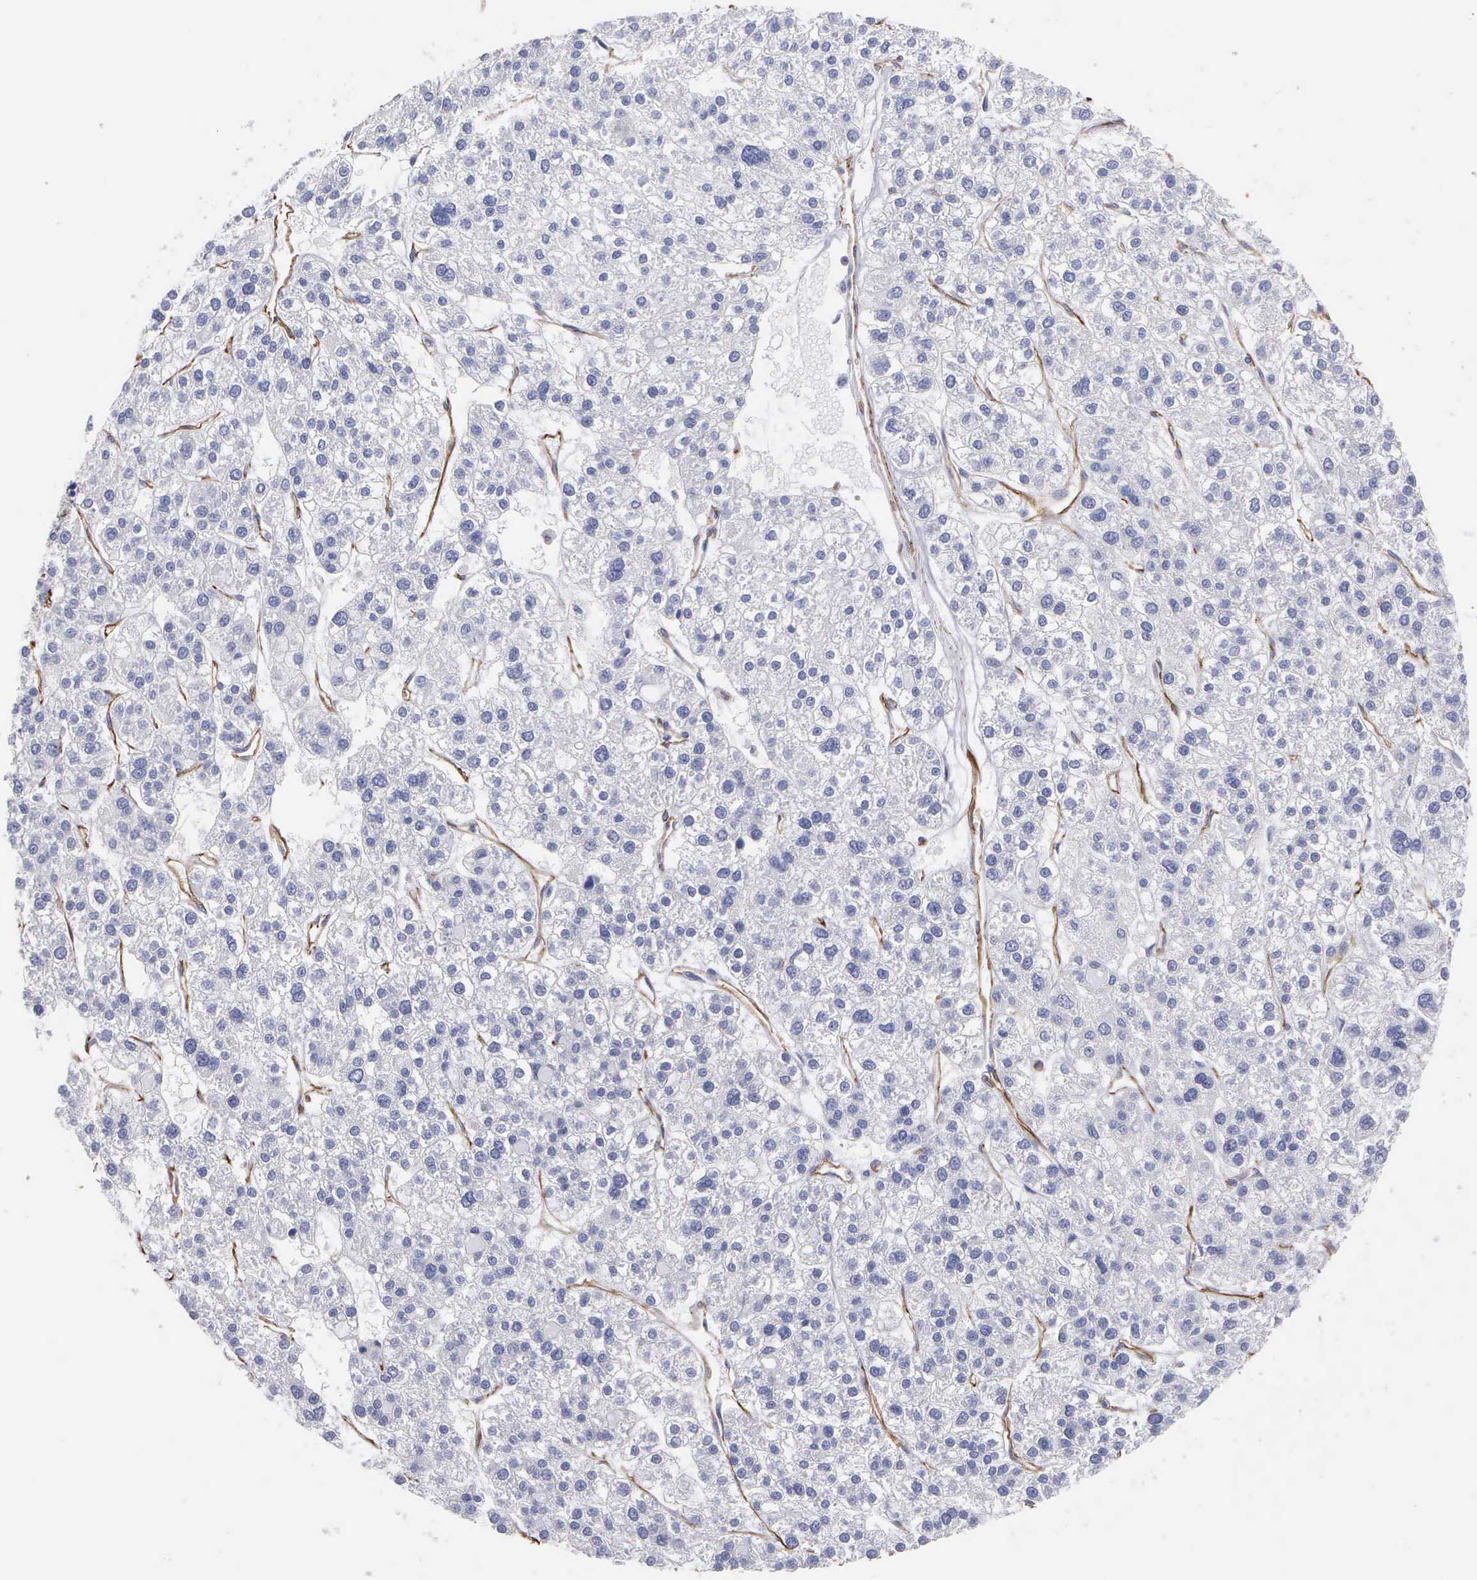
{"staining": {"intensity": "negative", "quantity": "none", "location": "none"}, "tissue": "liver cancer", "cell_type": "Tumor cells", "image_type": "cancer", "snomed": [{"axis": "morphology", "description": "Carcinoma, Hepatocellular, NOS"}, {"axis": "topography", "description": "Liver"}], "caption": "Micrograph shows no protein positivity in tumor cells of hepatocellular carcinoma (liver) tissue. (DAB (3,3'-diaminobenzidine) immunohistochemistry (IHC), high magnification).", "gene": "MAGEB10", "patient": {"sex": "female", "age": 85}}